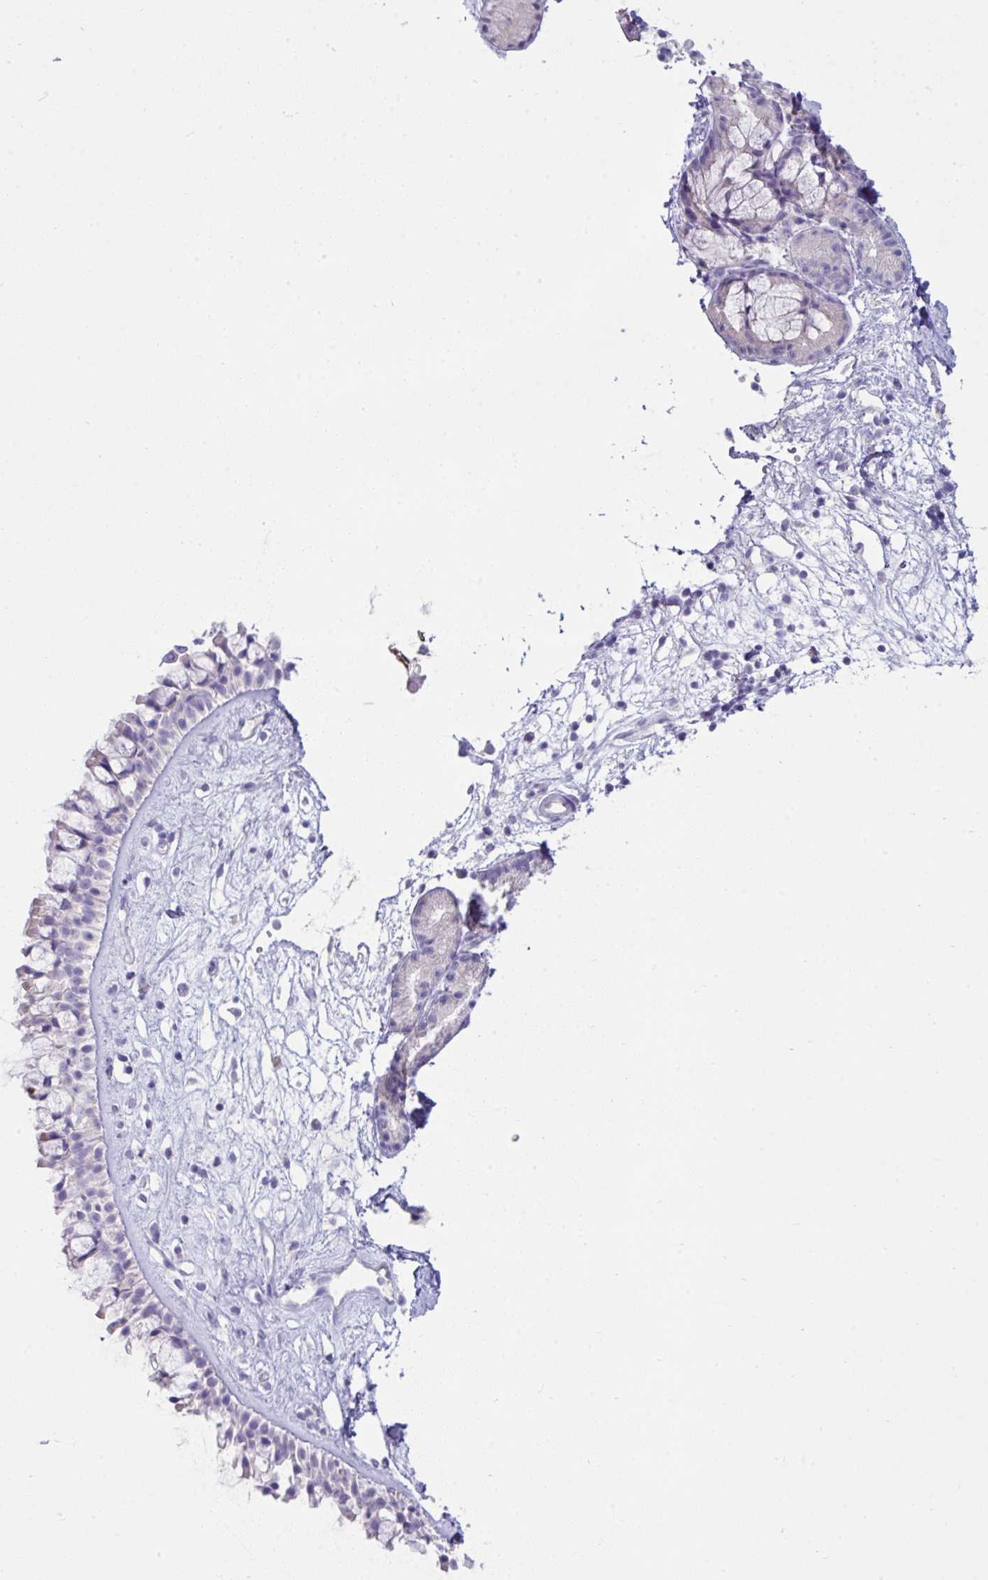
{"staining": {"intensity": "negative", "quantity": "none", "location": "none"}, "tissue": "nasopharynx", "cell_type": "Respiratory epithelial cells", "image_type": "normal", "snomed": [{"axis": "morphology", "description": "Normal tissue, NOS"}, {"axis": "topography", "description": "Nasopharynx"}], "caption": "IHC image of unremarkable human nasopharynx stained for a protein (brown), which displays no positivity in respiratory epithelial cells.", "gene": "PLA2G12B", "patient": {"sex": "male", "age": 32}}